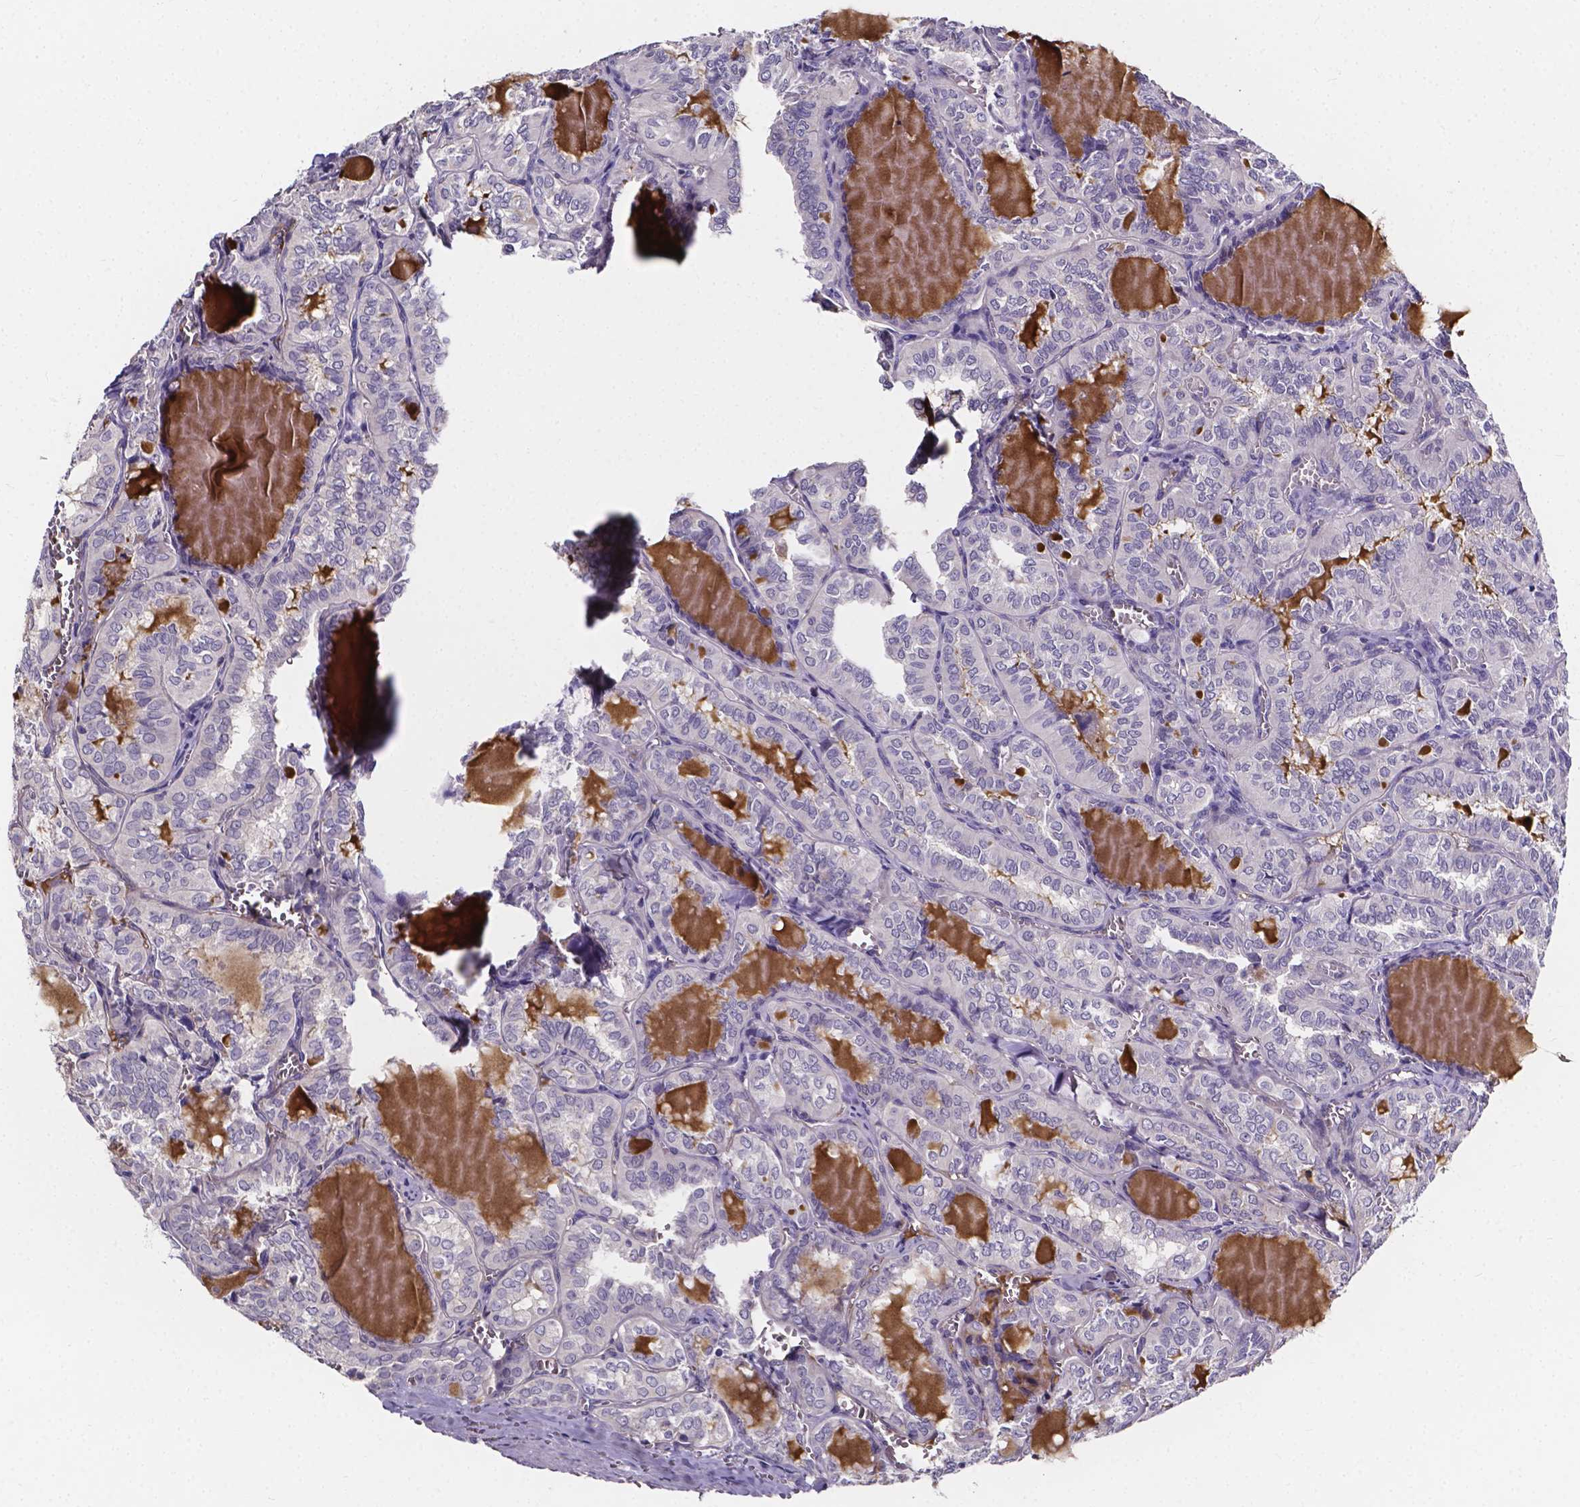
{"staining": {"intensity": "negative", "quantity": "none", "location": "none"}, "tissue": "thyroid cancer", "cell_type": "Tumor cells", "image_type": "cancer", "snomed": [{"axis": "morphology", "description": "Papillary adenocarcinoma, NOS"}, {"axis": "topography", "description": "Thyroid gland"}], "caption": "Immunohistochemistry (IHC) micrograph of human papillary adenocarcinoma (thyroid) stained for a protein (brown), which demonstrates no positivity in tumor cells. (DAB immunohistochemistry visualized using brightfield microscopy, high magnification).", "gene": "THEMIS", "patient": {"sex": "female", "age": 41}}